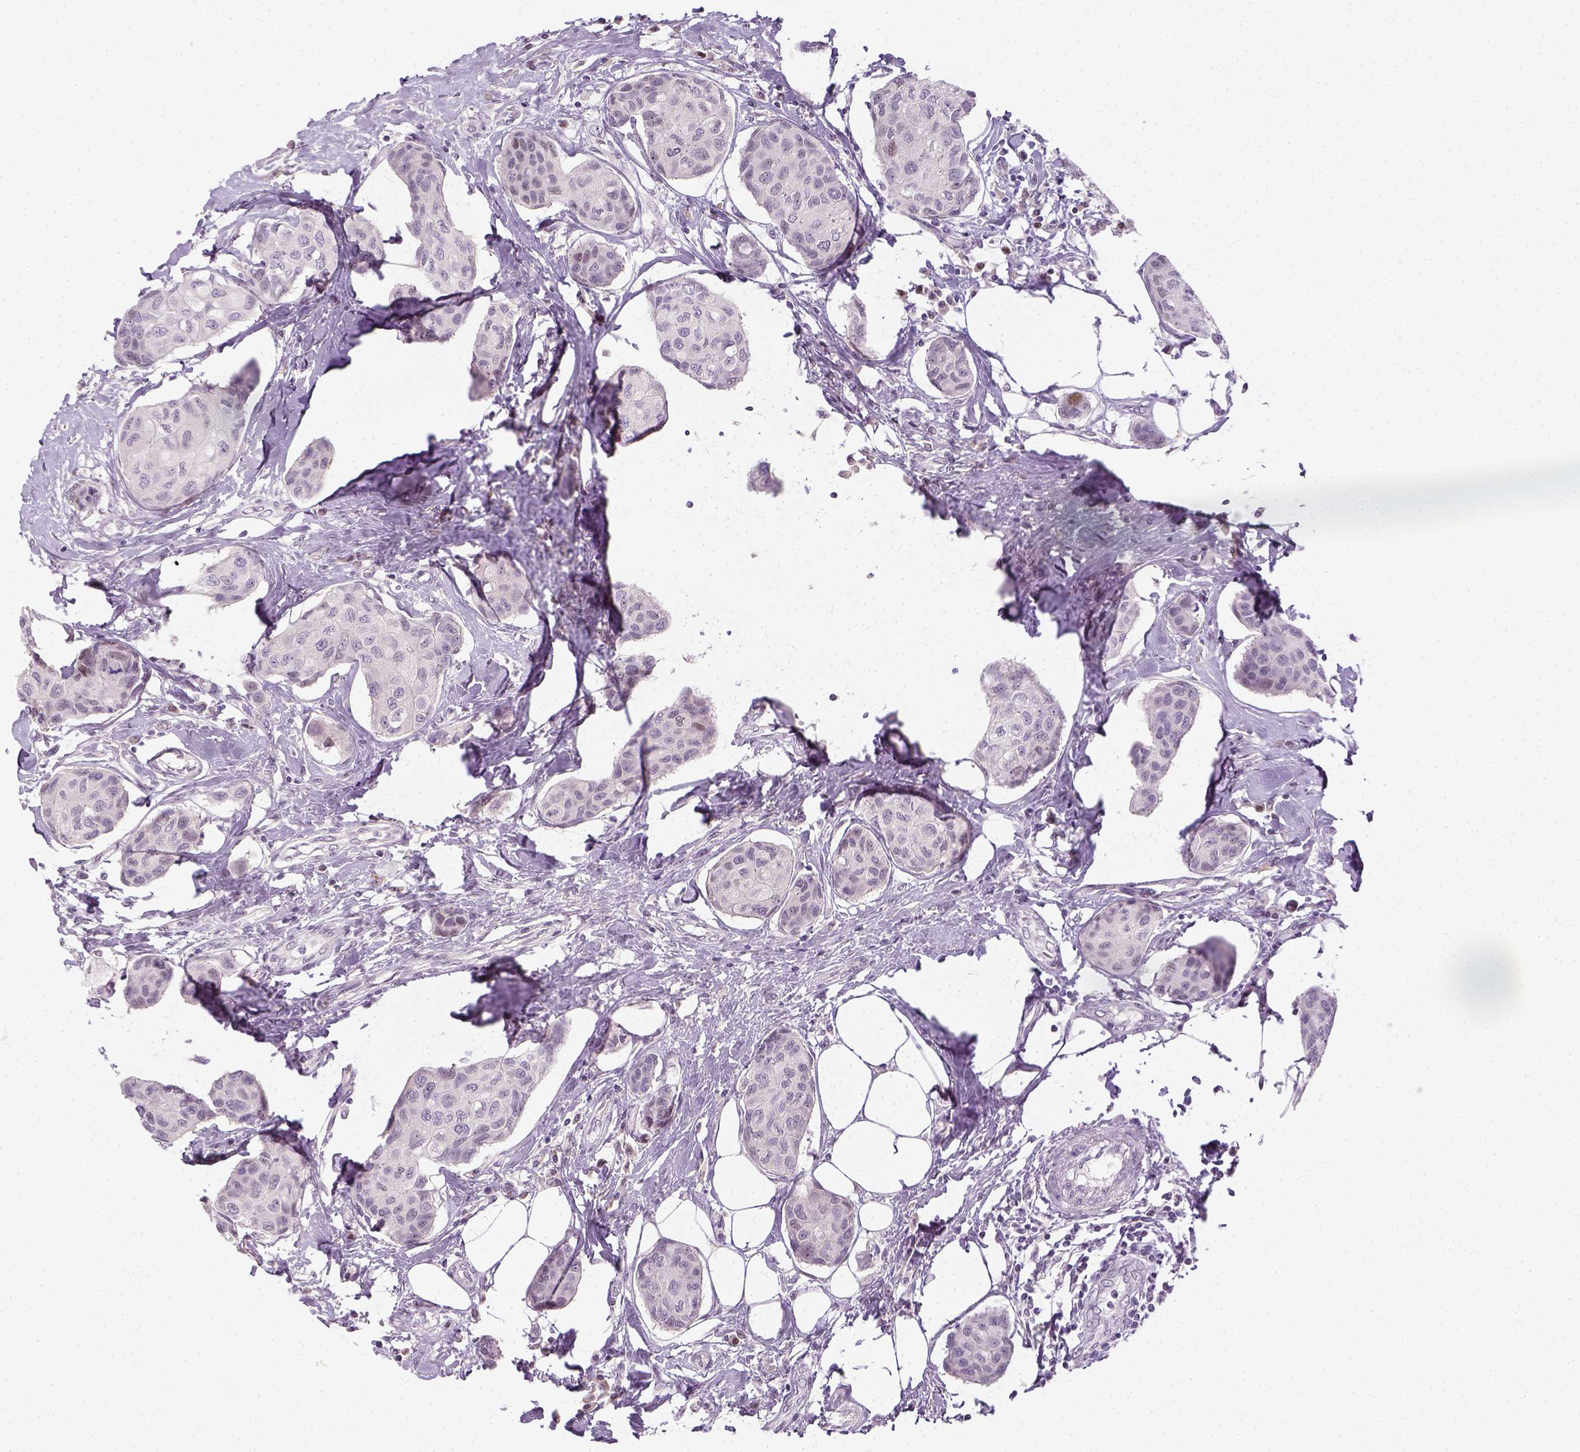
{"staining": {"intensity": "negative", "quantity": "none", "location": "none"}, "tissue": "breast cancer", "cell_type": "Tumor cells", "image_type": "cancer", "snomed": [{"axis": "morphology", "description": "Duct carcinoma"}, {"axis": "topography", "description": "Breast"}], "caption": "Immunohistochemistry image of human breast cancer stained for a protein (brown), which shows no positivity in tumor cells. The staining was performed using DAB (3,3'-diaminobenzidine) to visualize the protein expression in brown, while the nuclei were stained in blue with hematoxylin (Magnification: 20x).", "gene": "MAGEB3", "patient": {"sex": "female", "age": 80}}